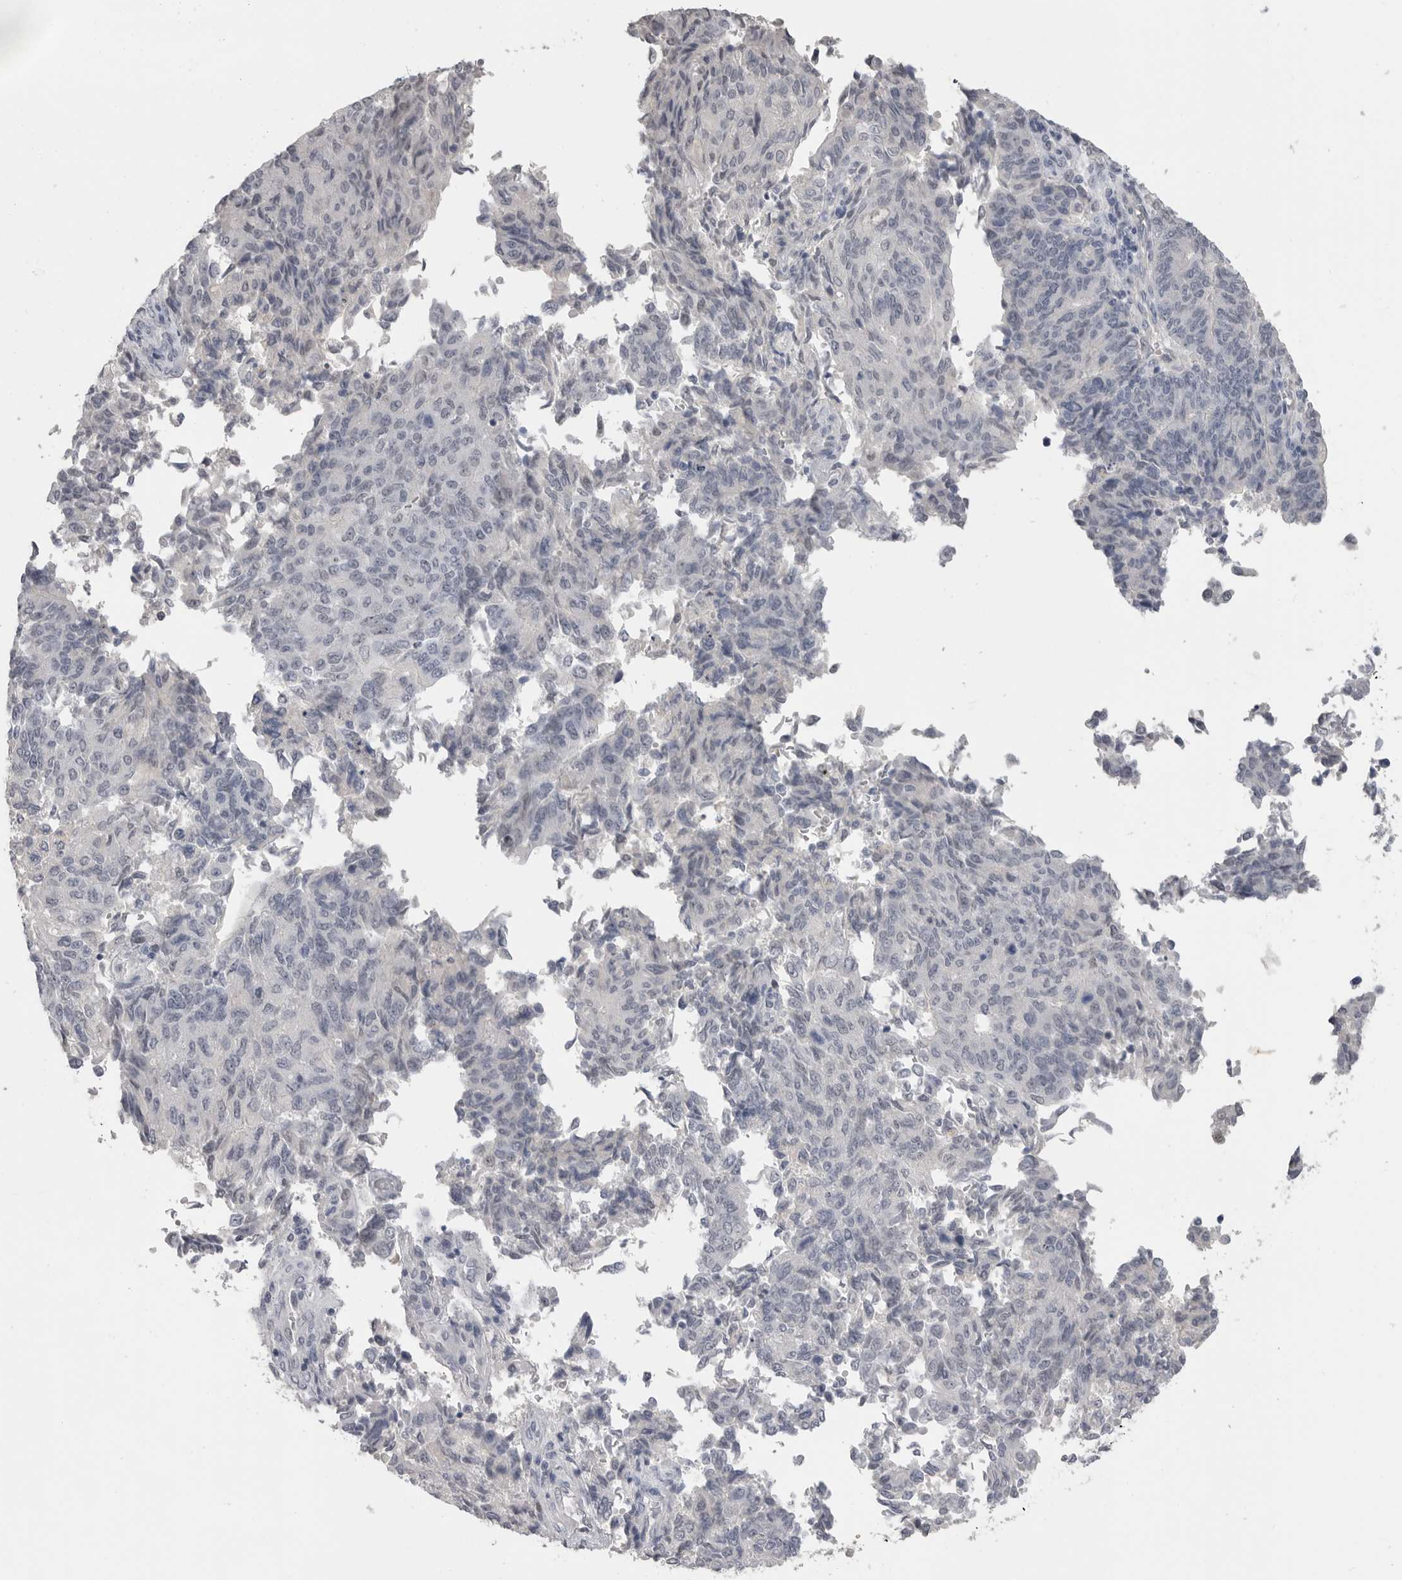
{"staining": {"intensity": "negative", "quantity": "none", "location": "none"}, "tissue": "endometrial cancer", "cell_type": "Tumor cells", "image_type": "cancer", "snomed": [{"axis": "morphology", "description": "Adenocarcinoma, NOS"}, {"axis": "topography", "description": "Endometrium"}], "caption": "Immunohistochemistry (IHC) micrograph of neoplastic tissue: human endometrial cancer (adenocarcinoma) stained with DAB (3,3'-diaminobenzidine) reveals no significant protein expression in tumor cells.", "gene": "PLEKHF1", "patient": {"sex": "female", "age": 80}}